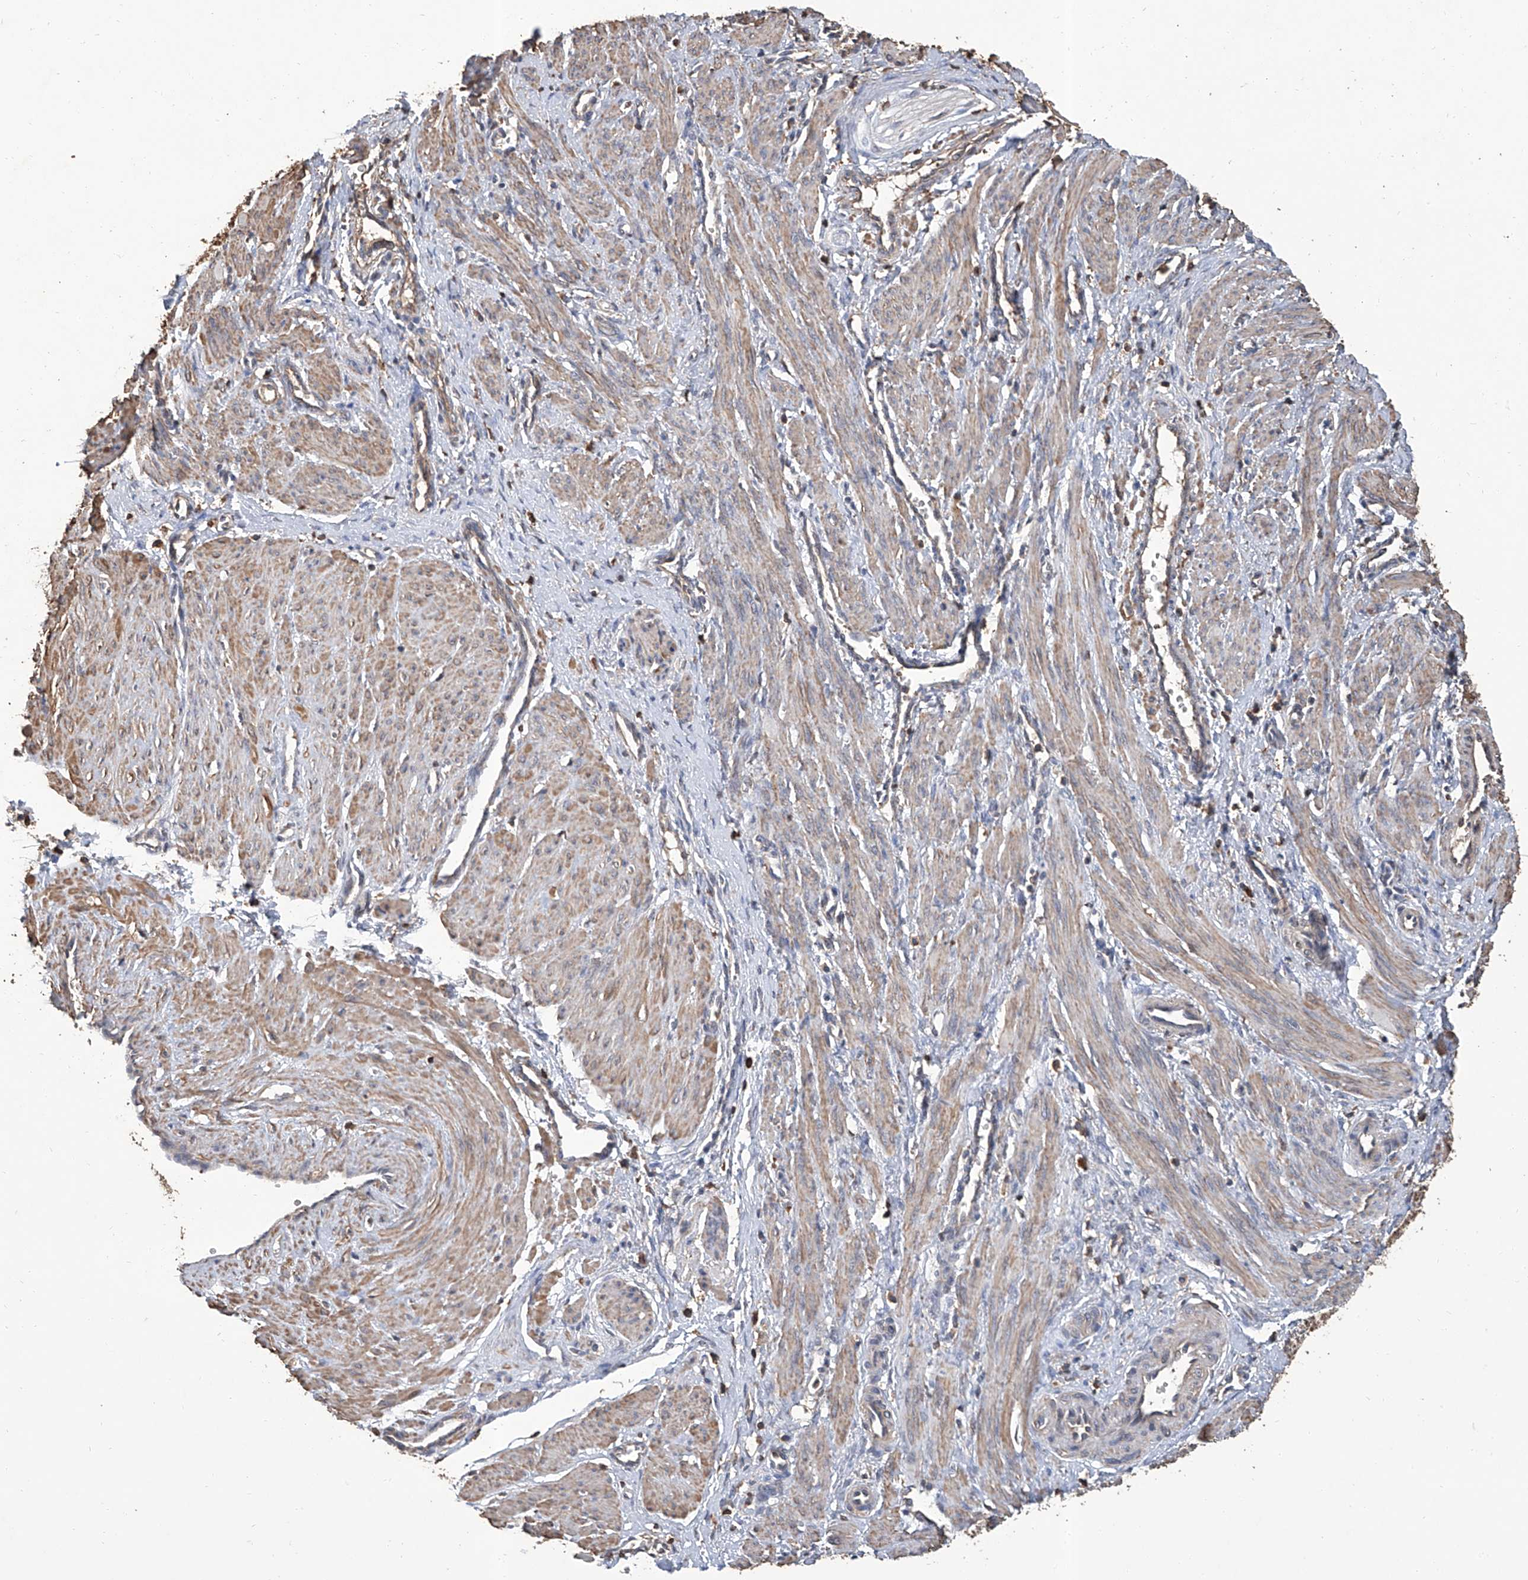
{"staining": {"intensity": "moderate", "quantity": ">75%", "location": "cytoplasmic/membranous"}, "tissue": "smooth muscle", "cell_type": "Smooth muscle cells", "image_type": "normal", "snomed": [{"axis": "morphology", "description": "Normal tissue, NOS"}, {"axis": "topography", "description": "Endometrium"}], "caption": "Immunohistochemistry (IHC) staining of normal smooth muscle, which demonstrates medium levels of moderate cytoplasmic/membranous staining in about >75% of smooth muscle cells indicating moderate cytoplasmic/membranous protein staining. The staining was performed using DAB (3,3'-diaminobenzidine) (brown) for protein detection and nuclei were counterstained in hematoxylin (blue).", "gene": "GPT", "patient": {"sex": "female", "age": 33}}